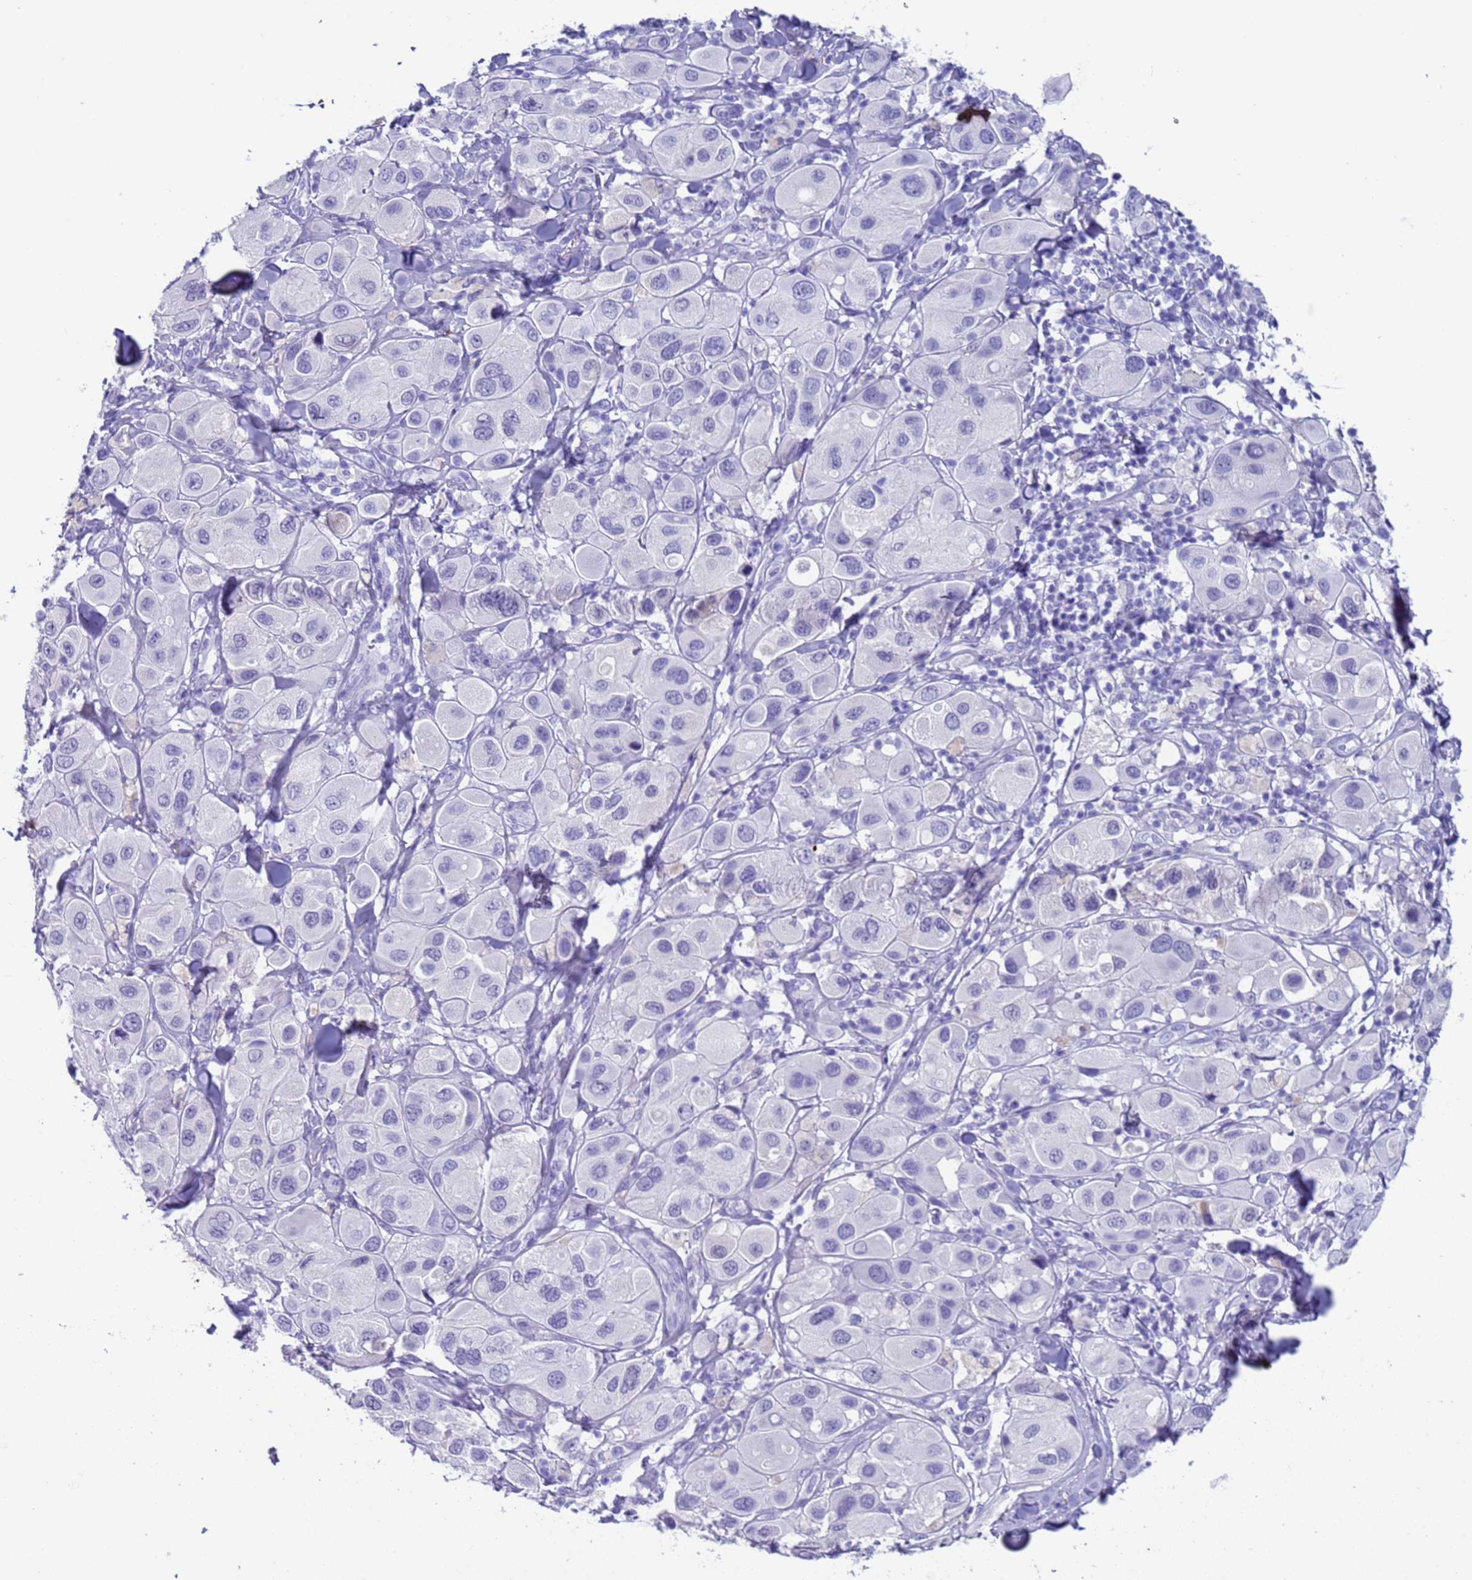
{"staining": {"intensity": "negative", "quantity": "none", "location": "none"}, "tissue": "melanoma", "cell_type": "Tumor cells", "image_type": "cancer", "snomed": [{"axis": "morphology", "description": "Malignant melanoma, Metastatic site"}, {"axis": "topography", "description": "Skin"}], "caption": "This is a micrograph of immunohistochemistry (IHC) staining of malignant melanoma (metastatic site), which shows no expression in tumor cells. (Stains: DAB IHC with hematoxylin counter stain, Microscopy: brightfield microscopy at high magnification).", "gene": "CKM", "patient": {"sex": "male", "age": 41}}